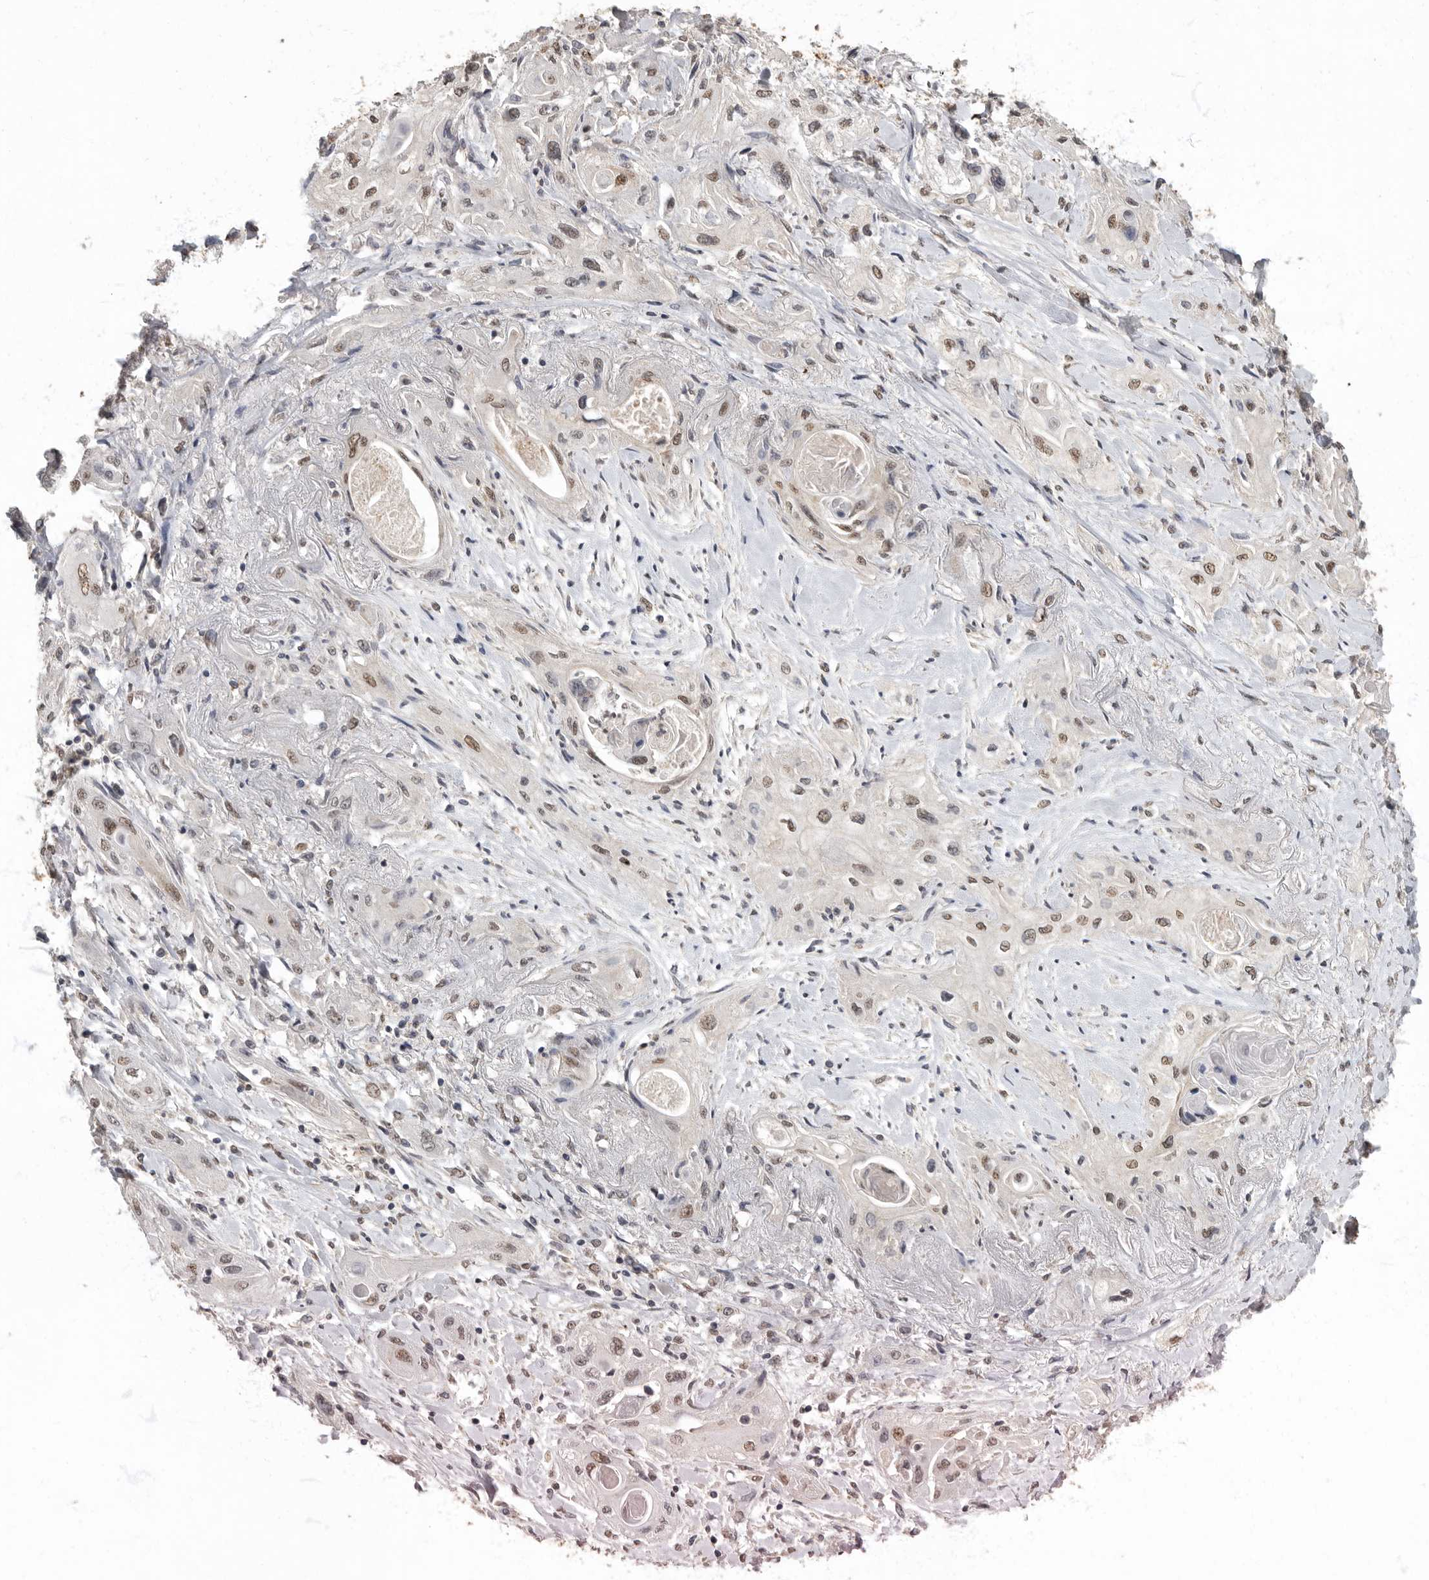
{"staining": {"intensity": "moderate", "quantity": ">75%", "location": "nuclear"}, "tissue": "lung cancer", "cell_type": "Tumor cells", "image_type": "cancer", "snomed": [{"axis": "morphology", "description": "Squamous cell carcinoma, NOS"}, {"axis": "topography", "description": "Lung"}], "caption": "Immunohistochemistry (IHC) photomicrograph of lung squamous cell carcinoma stained for a protein (brown), which exhibits medium levels of moderate nuclear expression in about >75% of tumor cells.", "gene": "NBL1", "patient": {"sex": "female", "age": 47}}